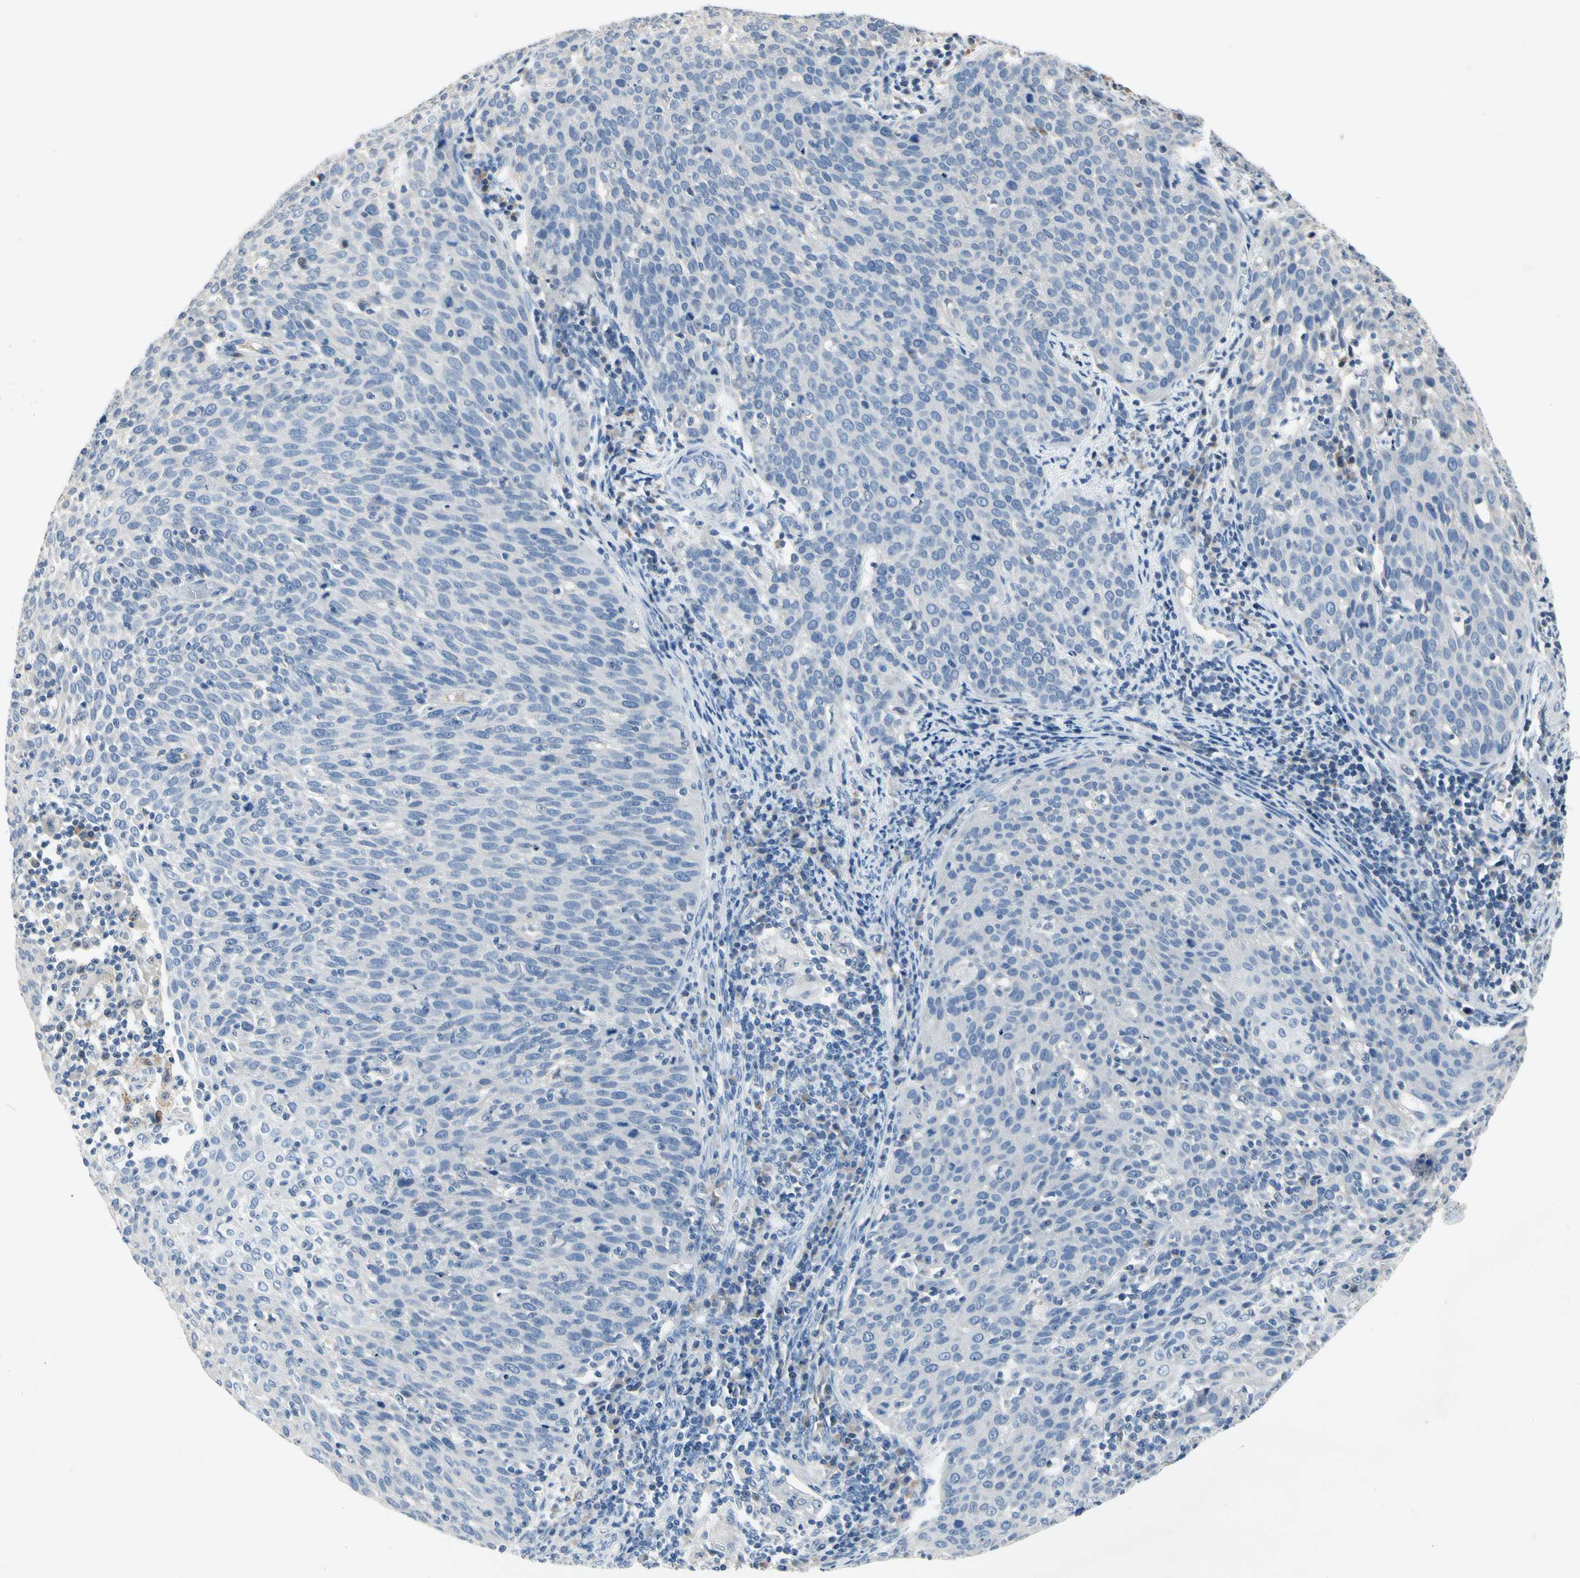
{"staining": {"intensity": "negative", "quantity": "none", "location": "none"}, "tissue": "cervical cancer", "cell_type": "Tumor cells", "image_type": "cancer", "snomed": [{"axis": "morphology", "description": "Squamous cell carcinoma, NOS"}, {"axis": "topography", "description": "Cervix"}], "caption": "Tumor cells are negative for brown protein staining in squamous cell carcinoma (cervical).", "gene": "ECRG4", "patient": {"sex": "female", "age": 38}}